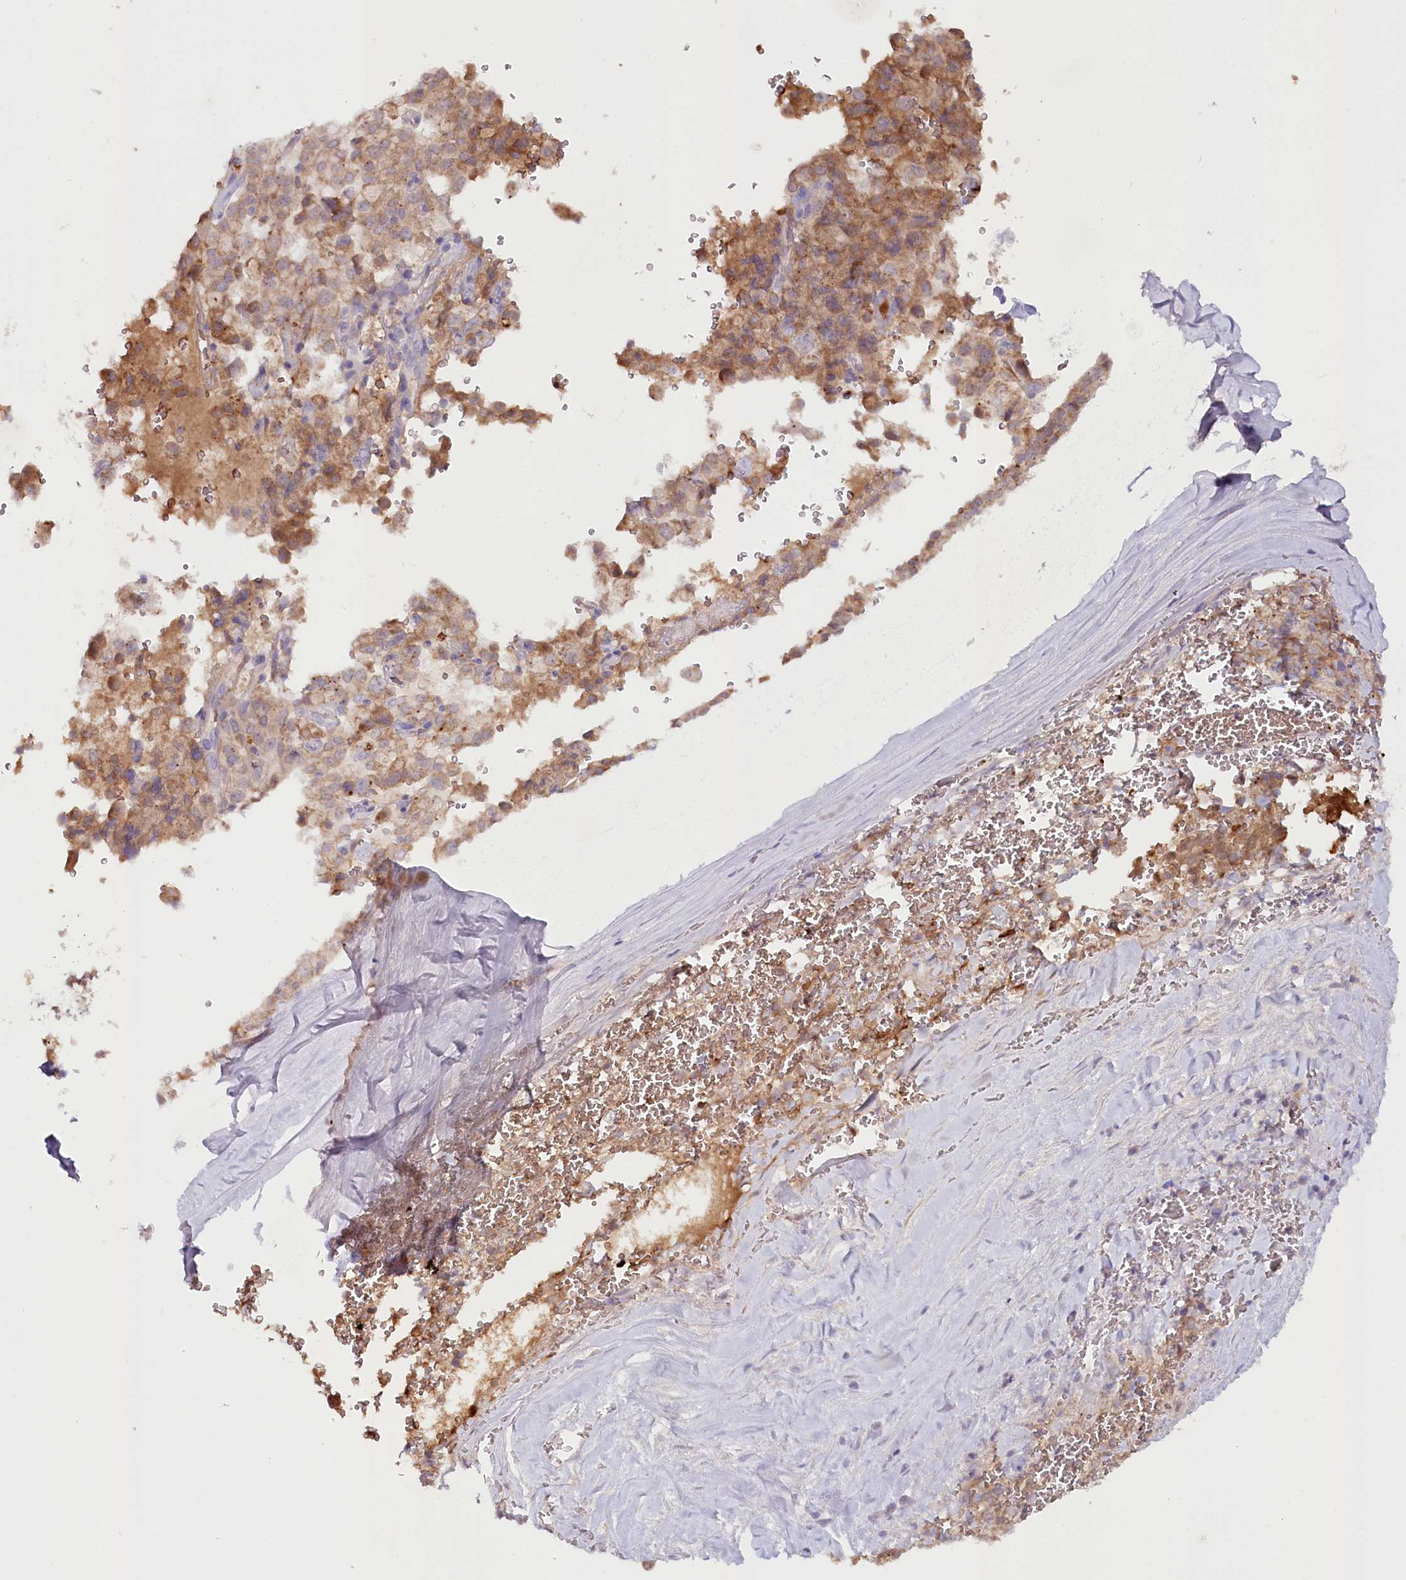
{"staining": {"intensity": "moderate", "quantity": ">75%", "location": "cytoplasmic/membranous"}, "tissue": "pancreatic cancer", "cell_type": "Tumor cells", "image_type": "cancer", "snomed": [{"axis": "morphology", "description": "Adenocarcinoma, NOS"}, {"axis": "topography", "description": "Pancreas"}], "caption": "Immunohistochemistry (IHC) of adenocarcinoma (pancreatic) demonstrates medium levels of moderate cytoplasmic/membranous positivity in about >75% of tumor cells. The staining is performed using DAB (3,3'-diaminobenzidine) brown chromogen to label protein expression. The nuclei are counter-stained blue using hematoxylin.", "gene": "PSAPL1", "patient": {"sex": "male", "age": 65}}